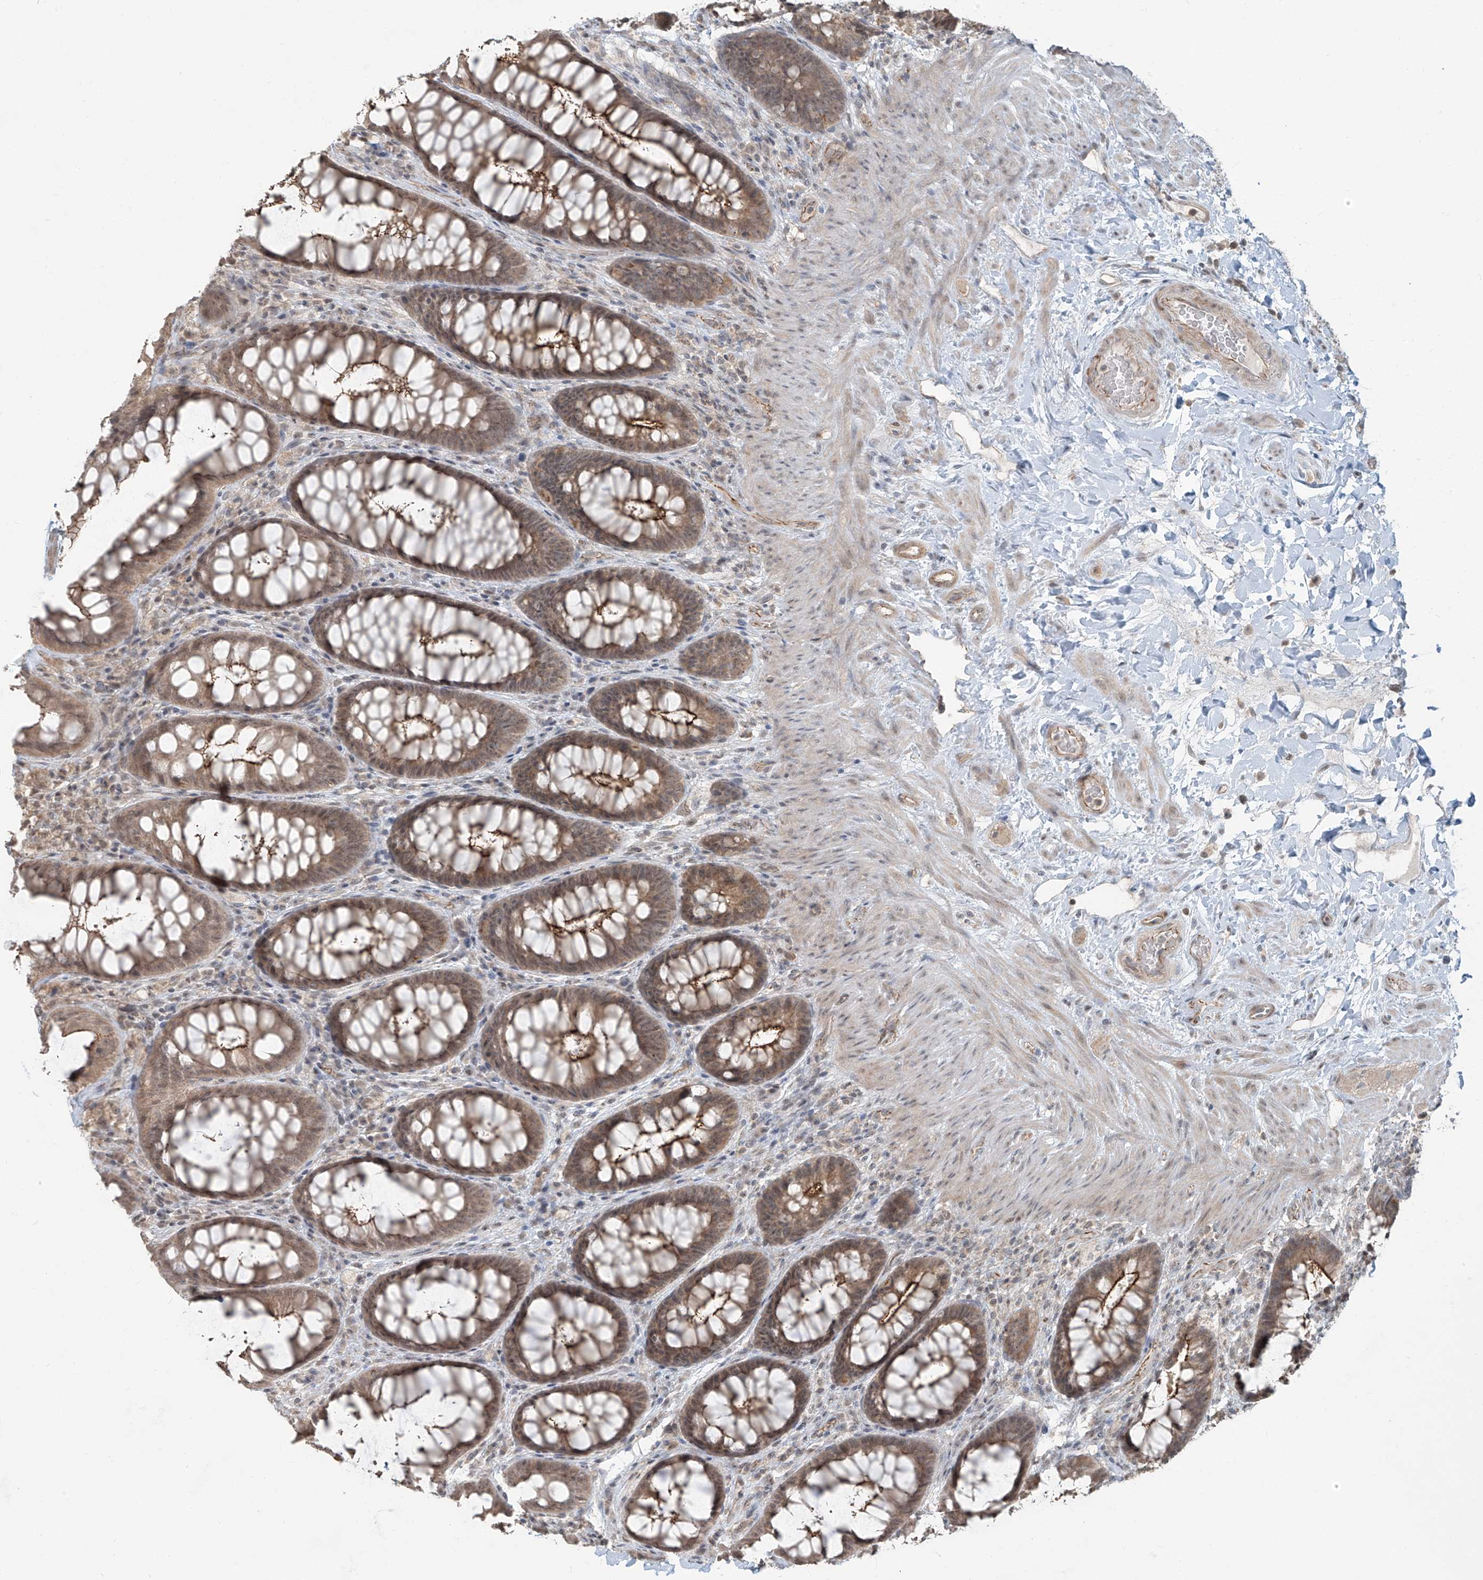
{"staining": {"intensity": "moderate", "quantity": ">75%", "location": "cytoplasmic/membranous"}, "tissue": "rectum", "cell_type": "Glandular cells", "image_type": "normal", "snomed": [{"axis": "morphology", "description": "Normal tissue, NOS"}, {"axis": "topography", "description": "Rectum"}], "caption": "Human rectum stained with a brown dye demonstrates moderate cytoplasmic/membranous positive expression in about >75% of glandular cells.", "gene": "ZNF16", "patient": {"sex": "female", "age": 46}}